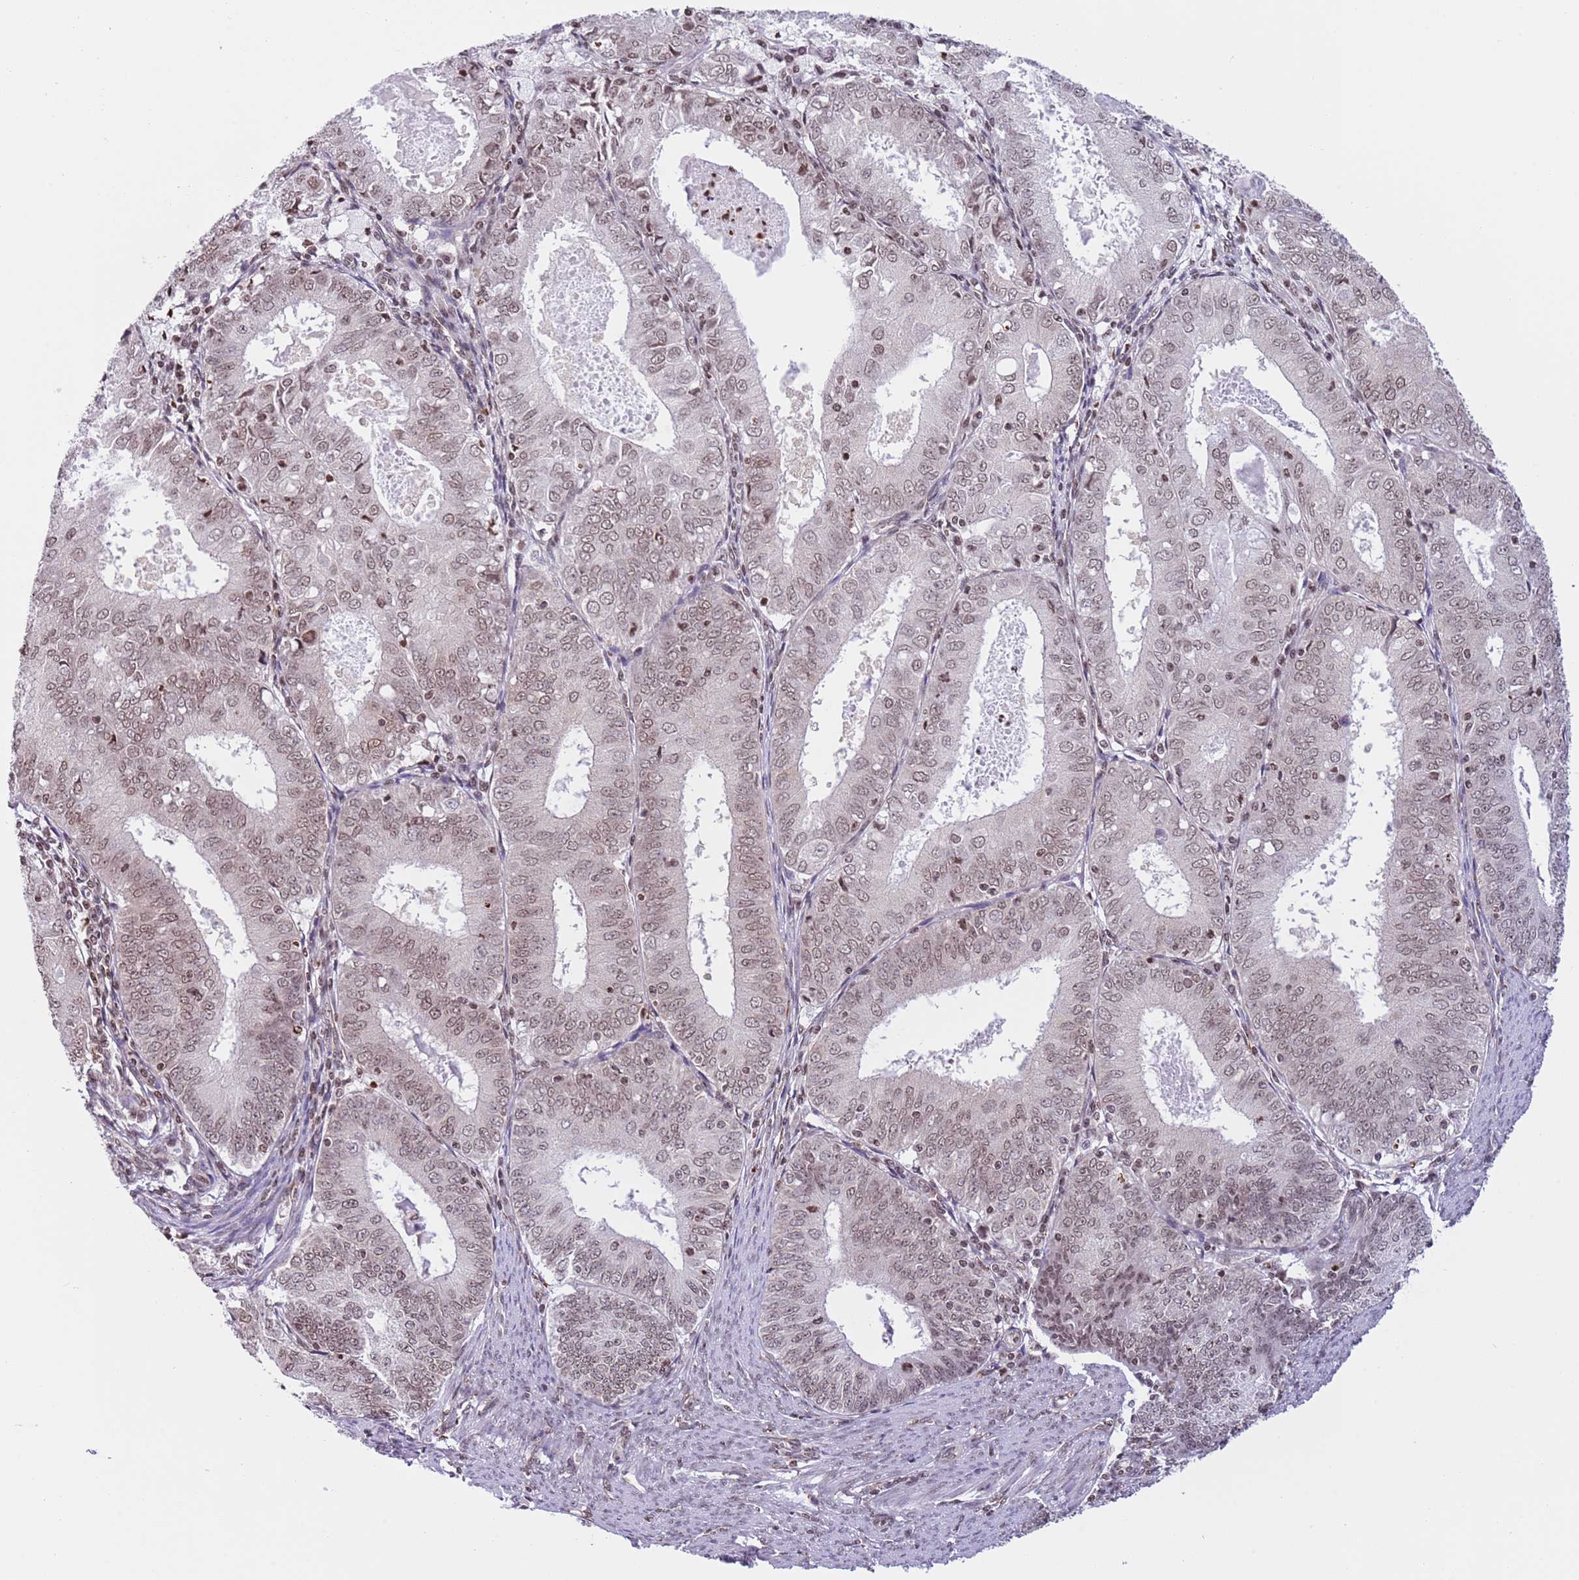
{"staining": {"intensity": "moderate", "quantity": ">75%", "location": "nuclear"}, "tissue": "endometrial cancer", "cell_type": "Tumor cells", "image_type": "cancer", "snomed": [{"axis": "morphology", "description": "Adenocarcinoma, NOS"}, {"axis": "topography", "description": "Endometrium"}], "caption": "Immunohistochemical staining of adenocarcinoma (endometrial) reveals medium levels of moderate nuclear expression in about >75% of tumor cells.", "gene": "NRIP1", "patient": {"sex": "female", "age": 57}}